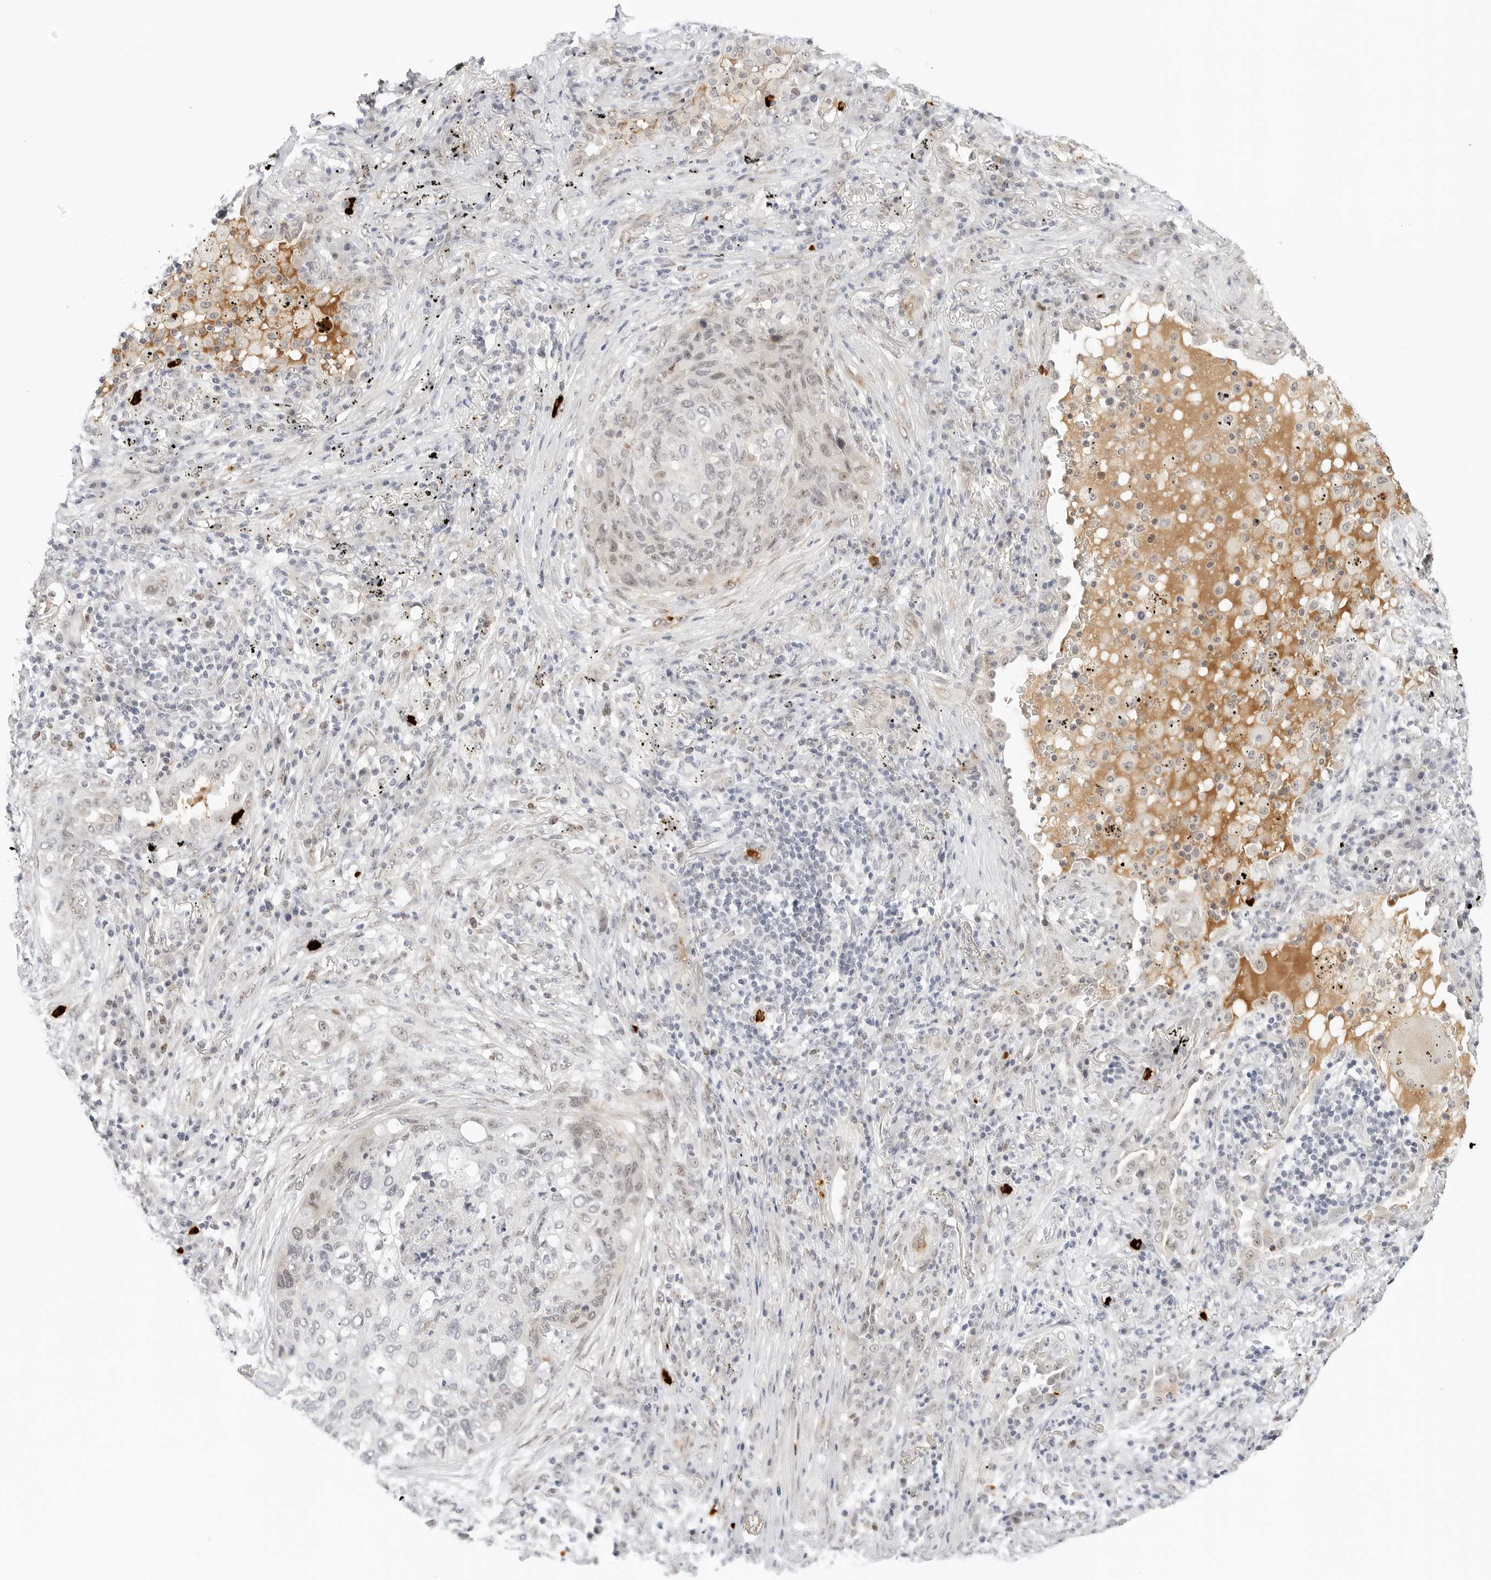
{"staining": {"intensity": "negative", "quantity": "none", "location": "none"}, "tissue": "lung cancer", "cell_type": "Tumor cells", "image_type": "cancer", "snomed": [{"axis": "morphology", "description": "Squamous cell carcinoma, NOS"}, {"axis": "topography", "description": "Lung"}], "caption": "High power microscopy photomicrograph of an immunohistochemistry histopathology image of lung squamous cell carcinoma, revealing no significant staining in tumor cells.", "gene": "HIPK3", "patient": {"sex": "female", "age": 63}}